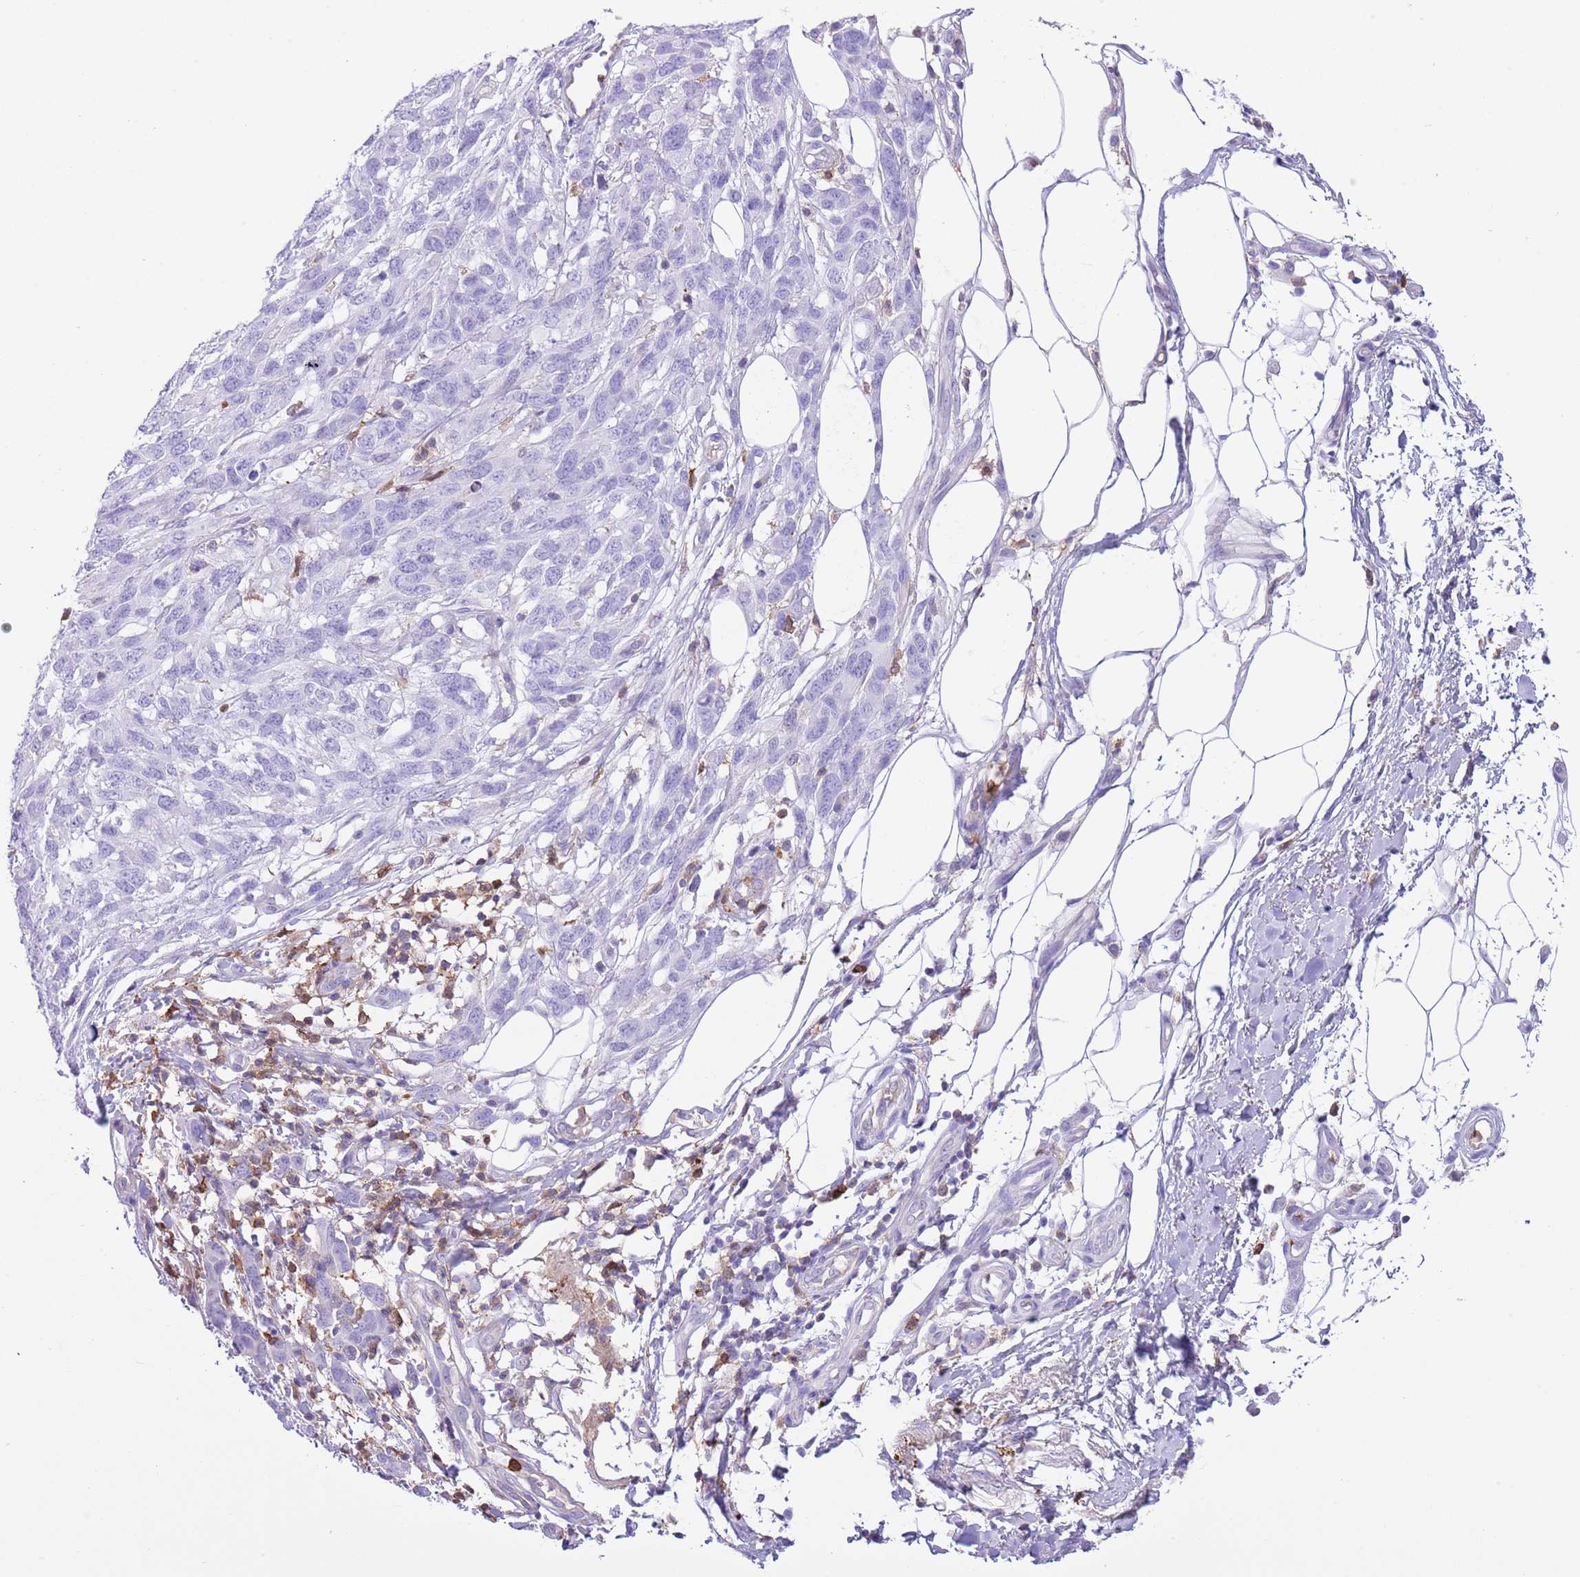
{"staining": {"intensity": "negative", "quantity": "none", "location": "none"}, "tissue": "melanoma", "cell_type": "Tumor cells", "image_type": "cancer", "snomed": [{"axis": "morphology", "description": "Normal morphology"}, {"axis": "morphology", "description": "Malignant melanoma, NOS"}, {"axis": "topography", "description": "Skin"}], "caption": "A high-resolution histopathology image shows immunohistochemistry (IHC) staining of melanoma, which shows no significant positivity in tumor cells.", "gene": "EFHD2", "patient": {"sex": "female", "age": 72}}